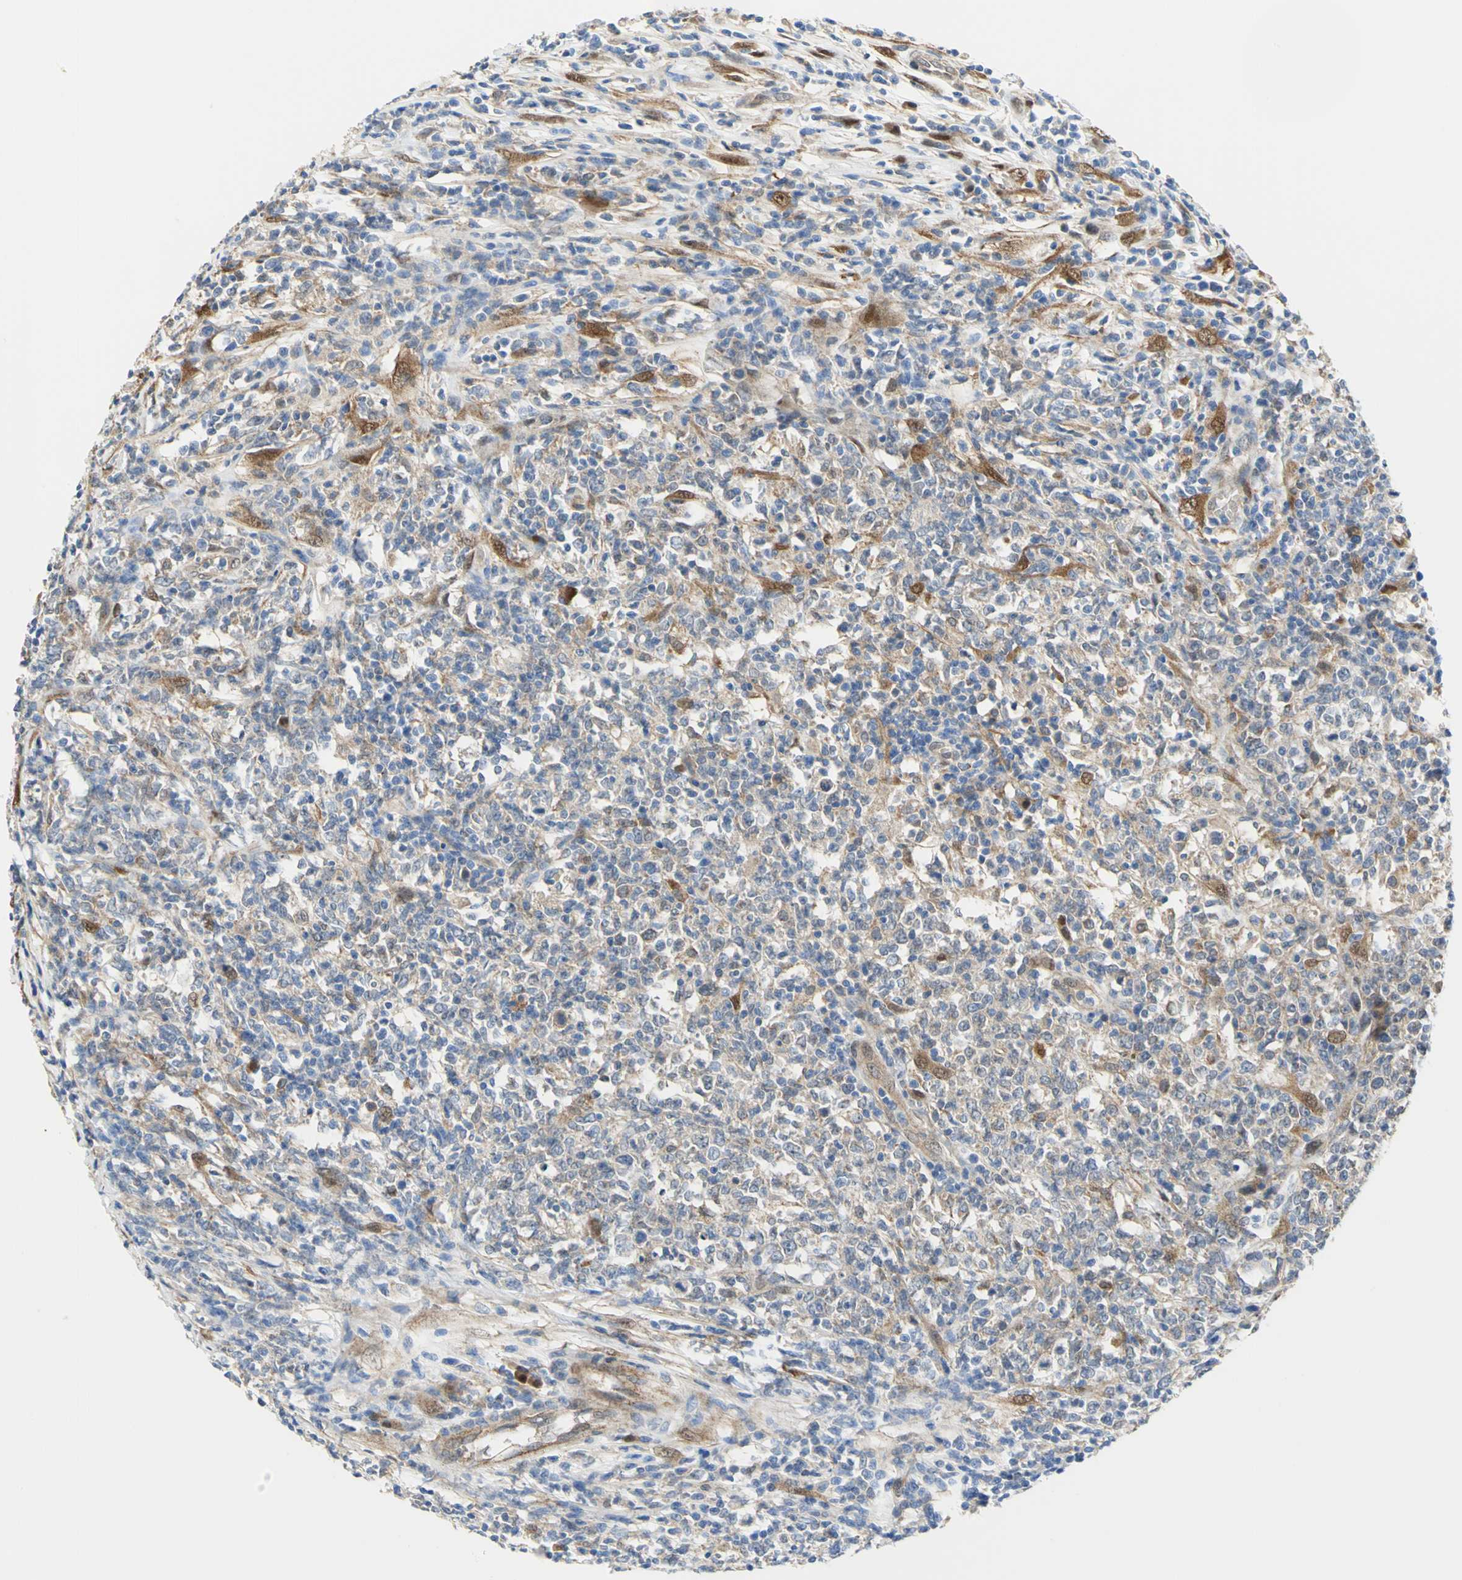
{"staining": {"intensity": "negative", "quantity": "none", "location": "none"}, "tissue": "lymphoma", "cell_type": "Tumor cells", "image_type": "cancer", "snomed": [{"axis": "morphology", "description": "Malignant lymphoma, non-Hodgkin's type, High grade"}, {"axis": "topography", "description": "Lymph node"}], "caption": "DAB immunohistochemical staining of high-grade malignant lymphoma, non-Hodgkin's type shows no significant staining in tumor cells.", "gene": "PGM3", "patient": {"sex": "female", "age": 84}}